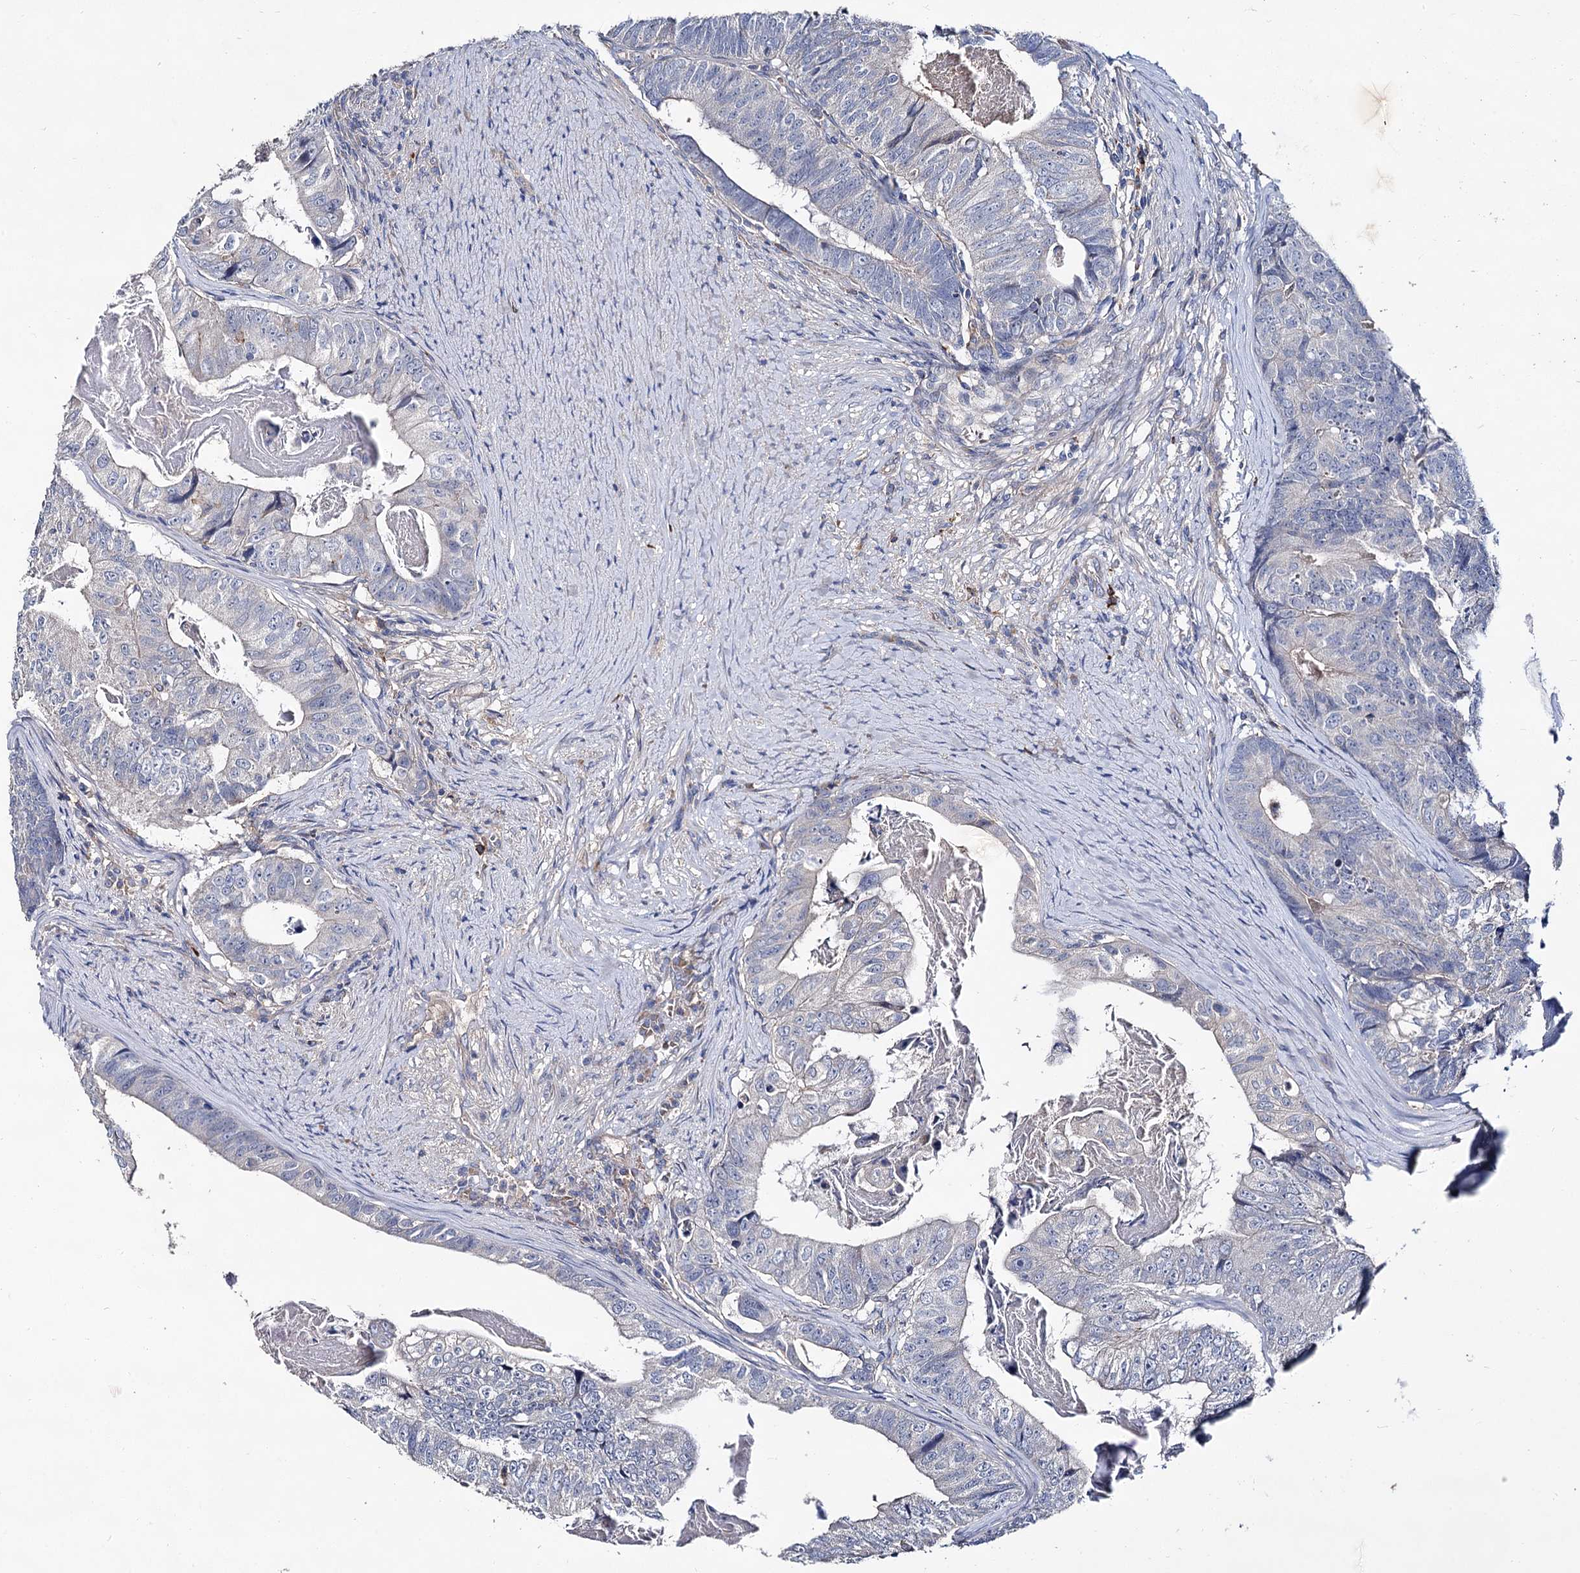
{"staining": {"intensity": "negative", "quantity": "none", "location": "none"}, "tissue": "colorectal cancer", "cell_type": "Tumor cells", "image_type": "cancer", "snomed": [{"axis": "morphology", "description": "Adenocarcinoma, NOS"}, {"axis": "topography", "description": "Colon"}], "caption": "Immunohistochemical staining of colorectal adenocarcinoma exhibits no significant staining in tumor cells.", "gene": "HVCN1", "patient": {"sex": "female", "age": 67}}